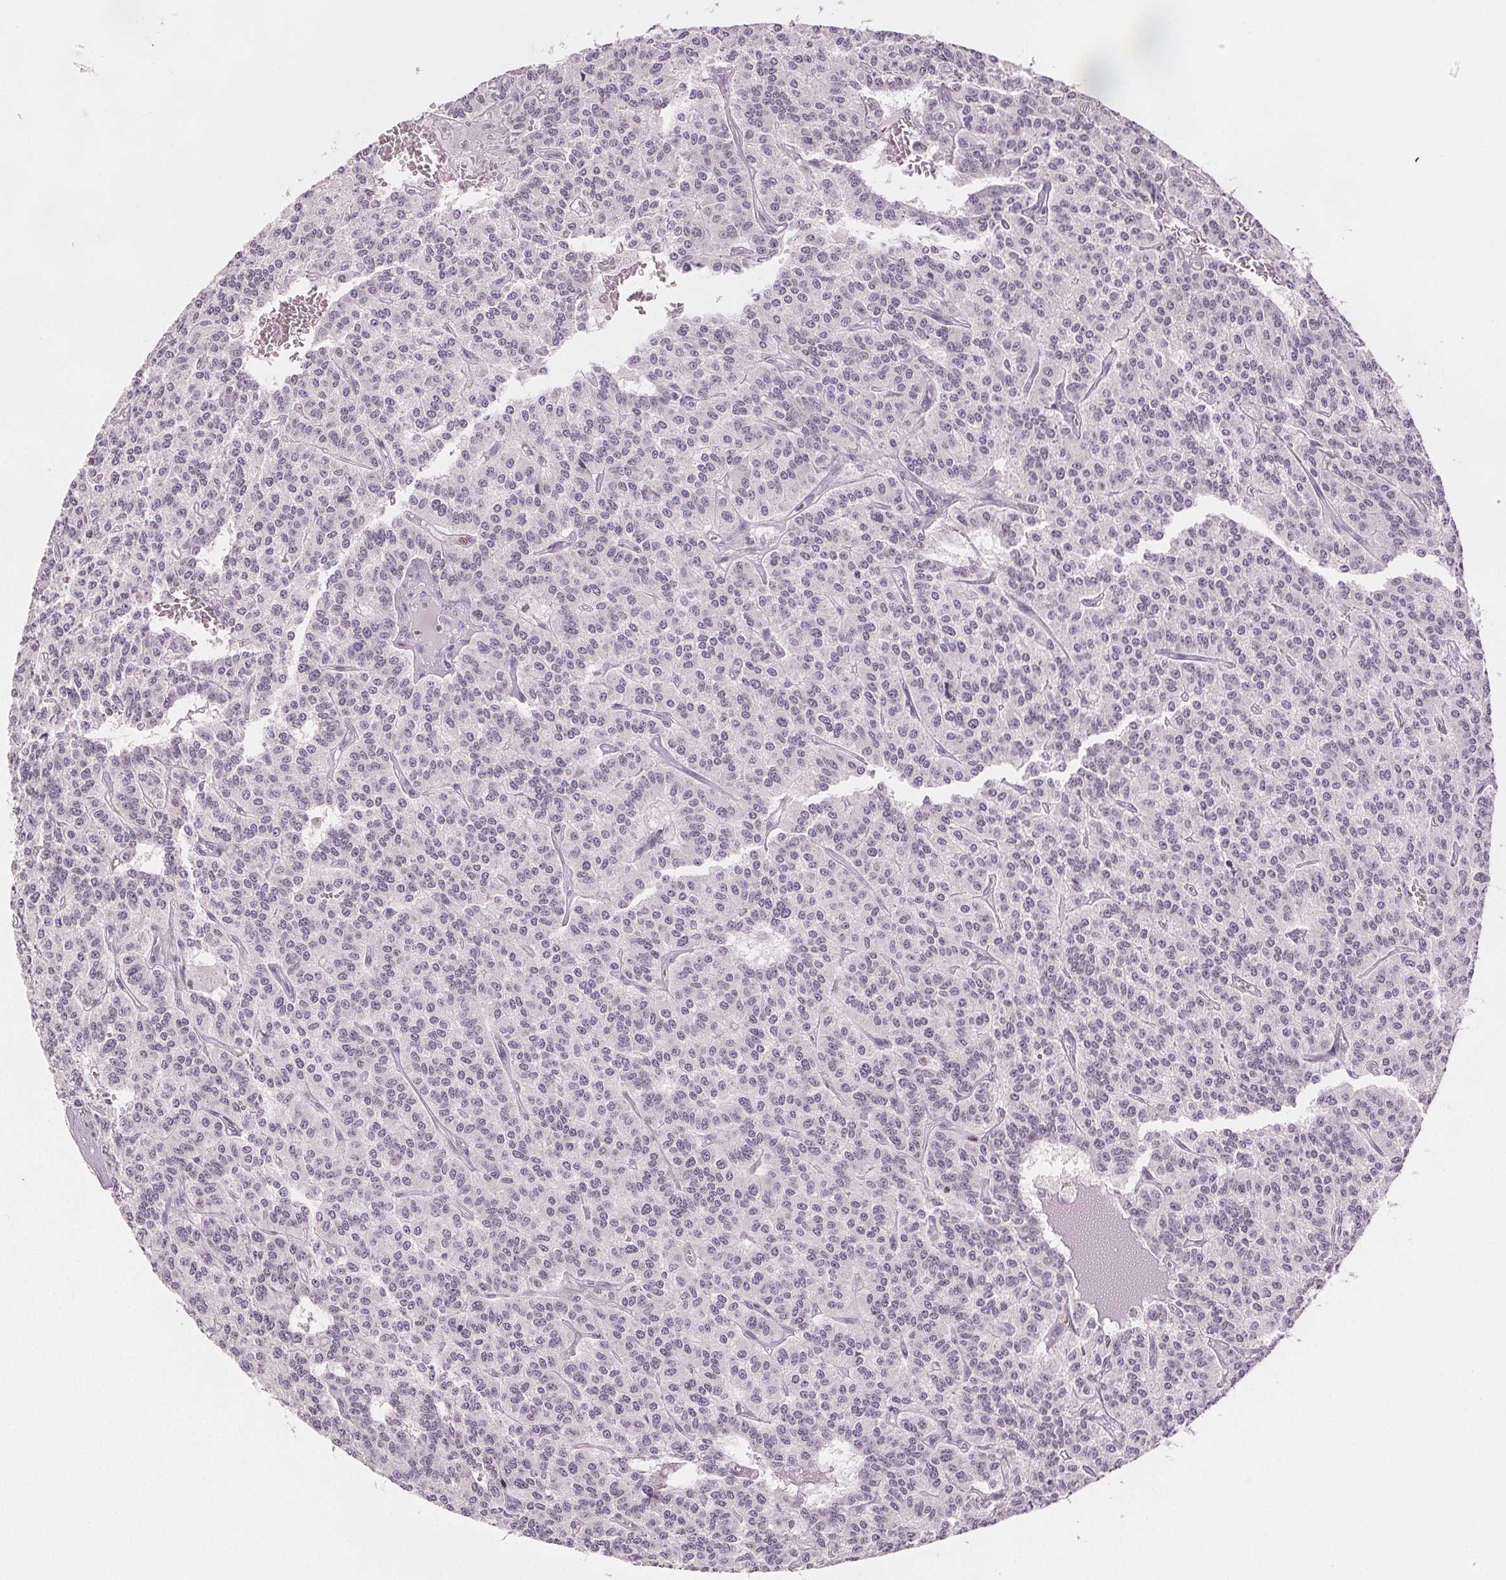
{"staining": {"intensity": "negative", "quantity": "none", "location": "none"}, "tissue": "carcinoid", "cell_type": "Tumor cells", "image_type": "cancer", "snomed": [{"axis": "morphology", "description": "Carcinoid, malignant, NOS"}, {"axis": "topography", "description": "Lung"}], "caption": "Tumor cells show no significant protein positivity in carcinoid.", "gene": "RUNX2", "patient": {"sex": "female", "age": 71}}